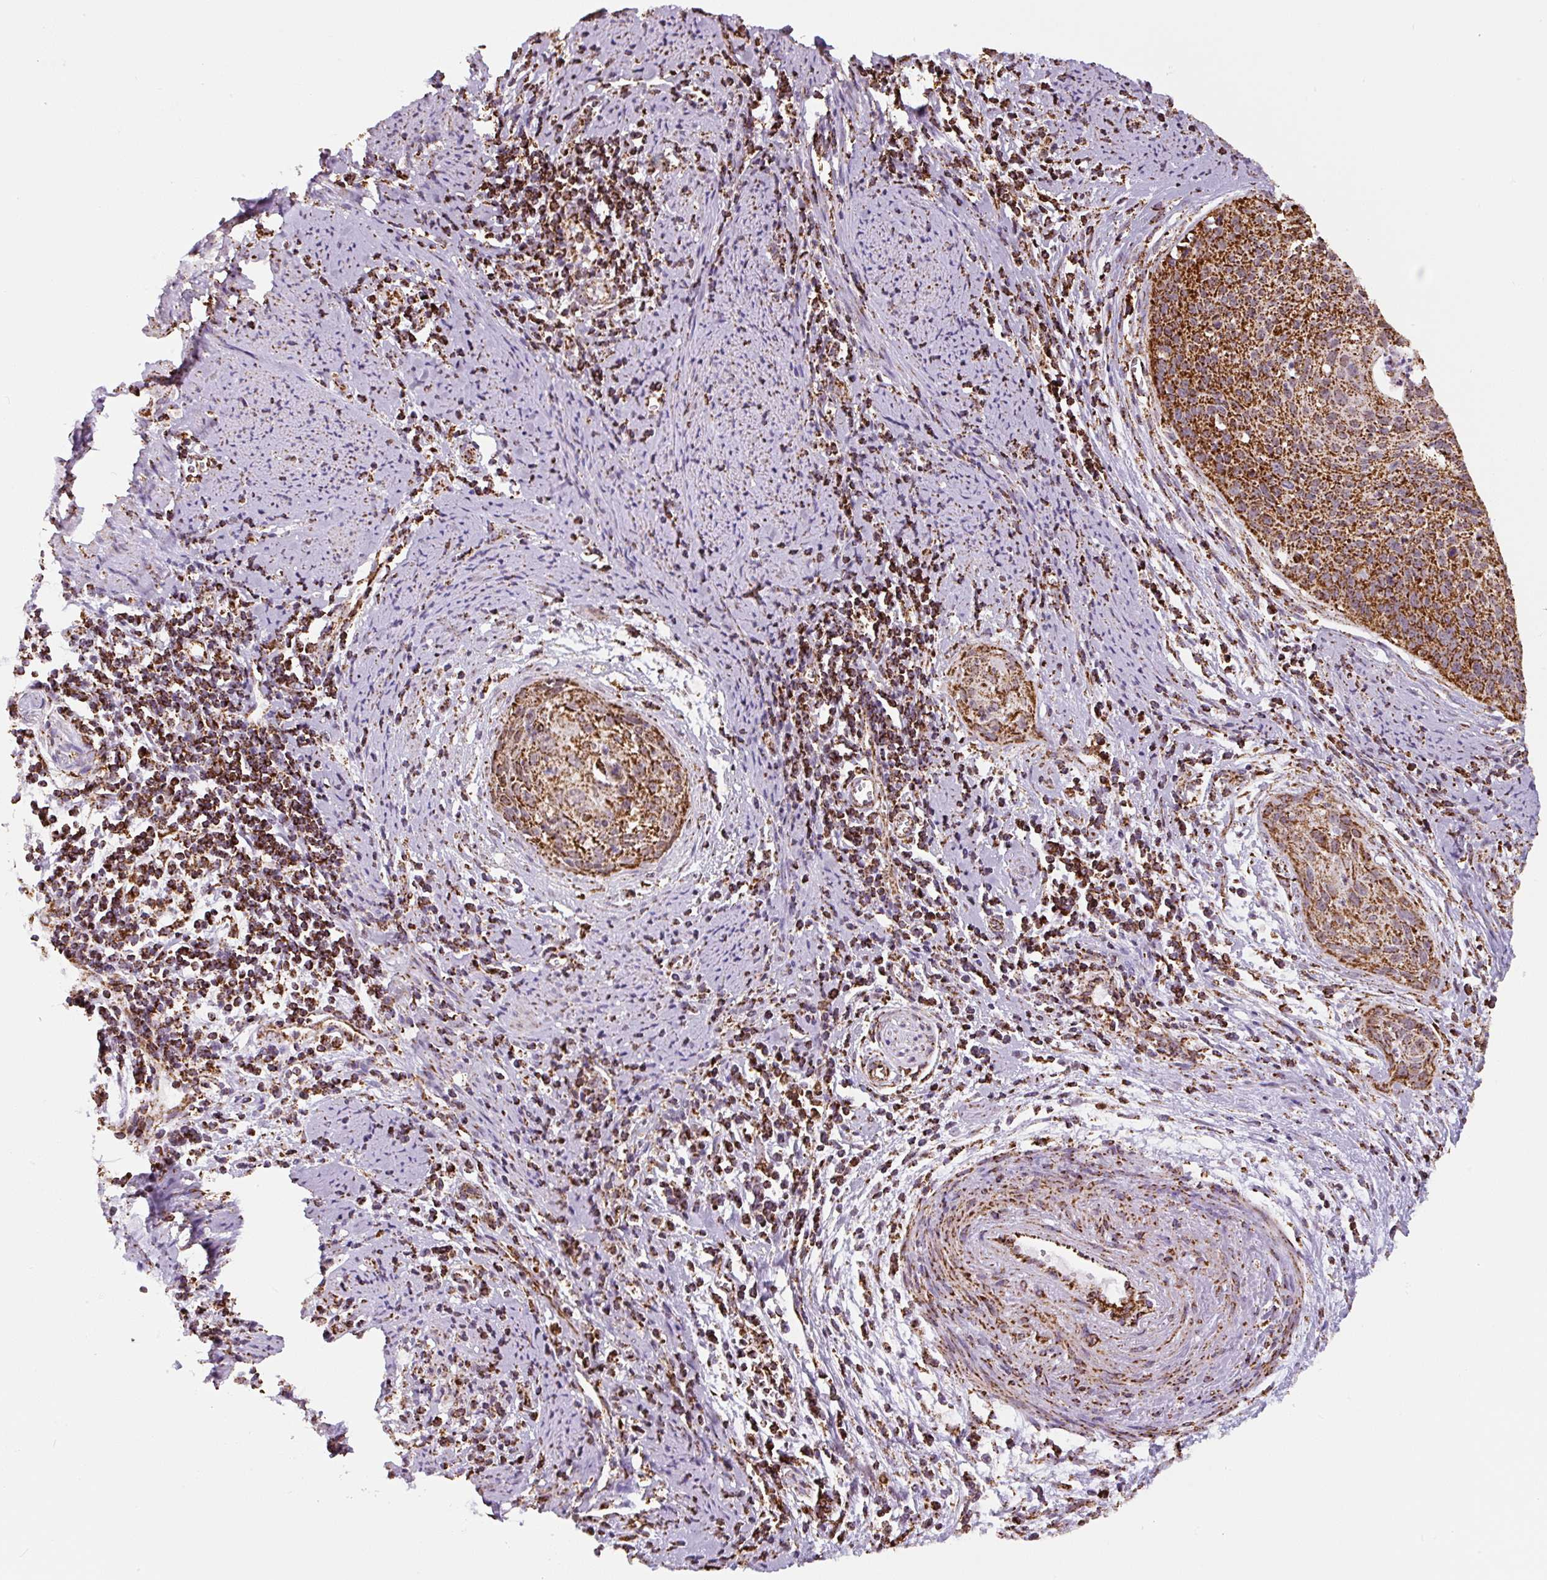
{"staining": {"intensity": "strong", "quantity": ">75%", "location": "cytoplasmic/membranous"}, "tissue": "cervical cancer", "cell_type": "Tumor cells", "image_type": "cancer", "snomed": [{"axis": "morphology", "description": "Squamous cell carcinoma, NOS"}, {"axis": "topography", "description": "Cervix"}], "caption": "Immunohistochemistry staining of squamous cell carcinoma (cervical), which shows high levels of strong cytoplasmic/membranous staining in approximately >75% of tumor cells indicating strong cytoplasmic/membranous protein expression. The staining was performed using DAB (3,3'-diaminobenzidine) (brown) for protein detection and nuclei were counterstained in hematoxylin (blue).", "gene": "ATP5F1A", "patient": {"sex": "female", "age": 55}}